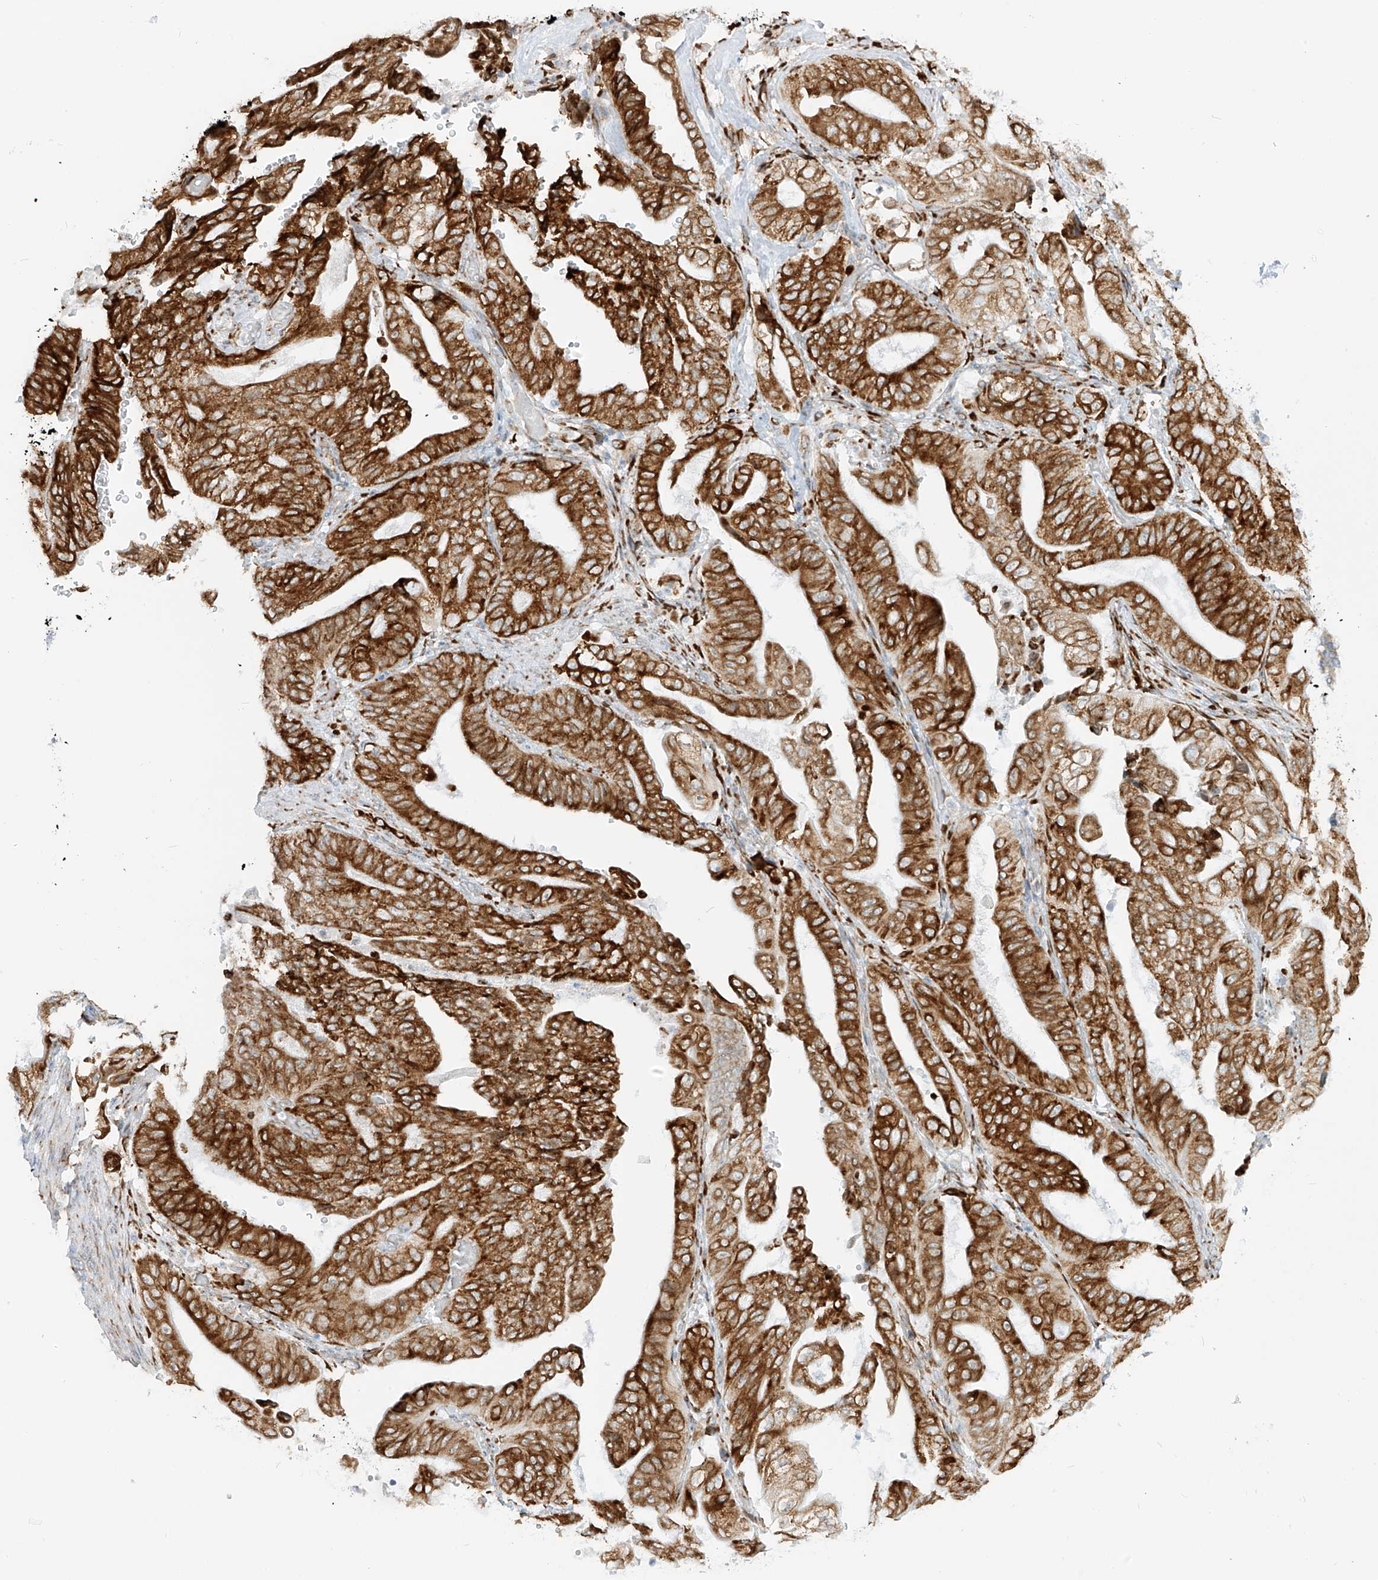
{"staining": {"intensity": "strong", "quantity": ">75%", "location": "cytoplasmic/membranous"}, "tissue": "stomach cancer", "cell_type": "Tumor cells", "image_type": "cancer", "snomed": [{"axis": "morphology", "description": "Adenocarcinoma, NOS"}, {"axis": "topography", "description": "Stomach"}], "caption": "Stomach cancer (adenocarcinoma) was stained to show a protein in brown. There is high levels of strong cytoplasmic/membranous positivity in about >75% of tumor cells. The protein of interest is shown in brown color, while the nuclei are stained blue.", "gene": "LRRC59", "patient": {"sex": "female", "age": 73}}